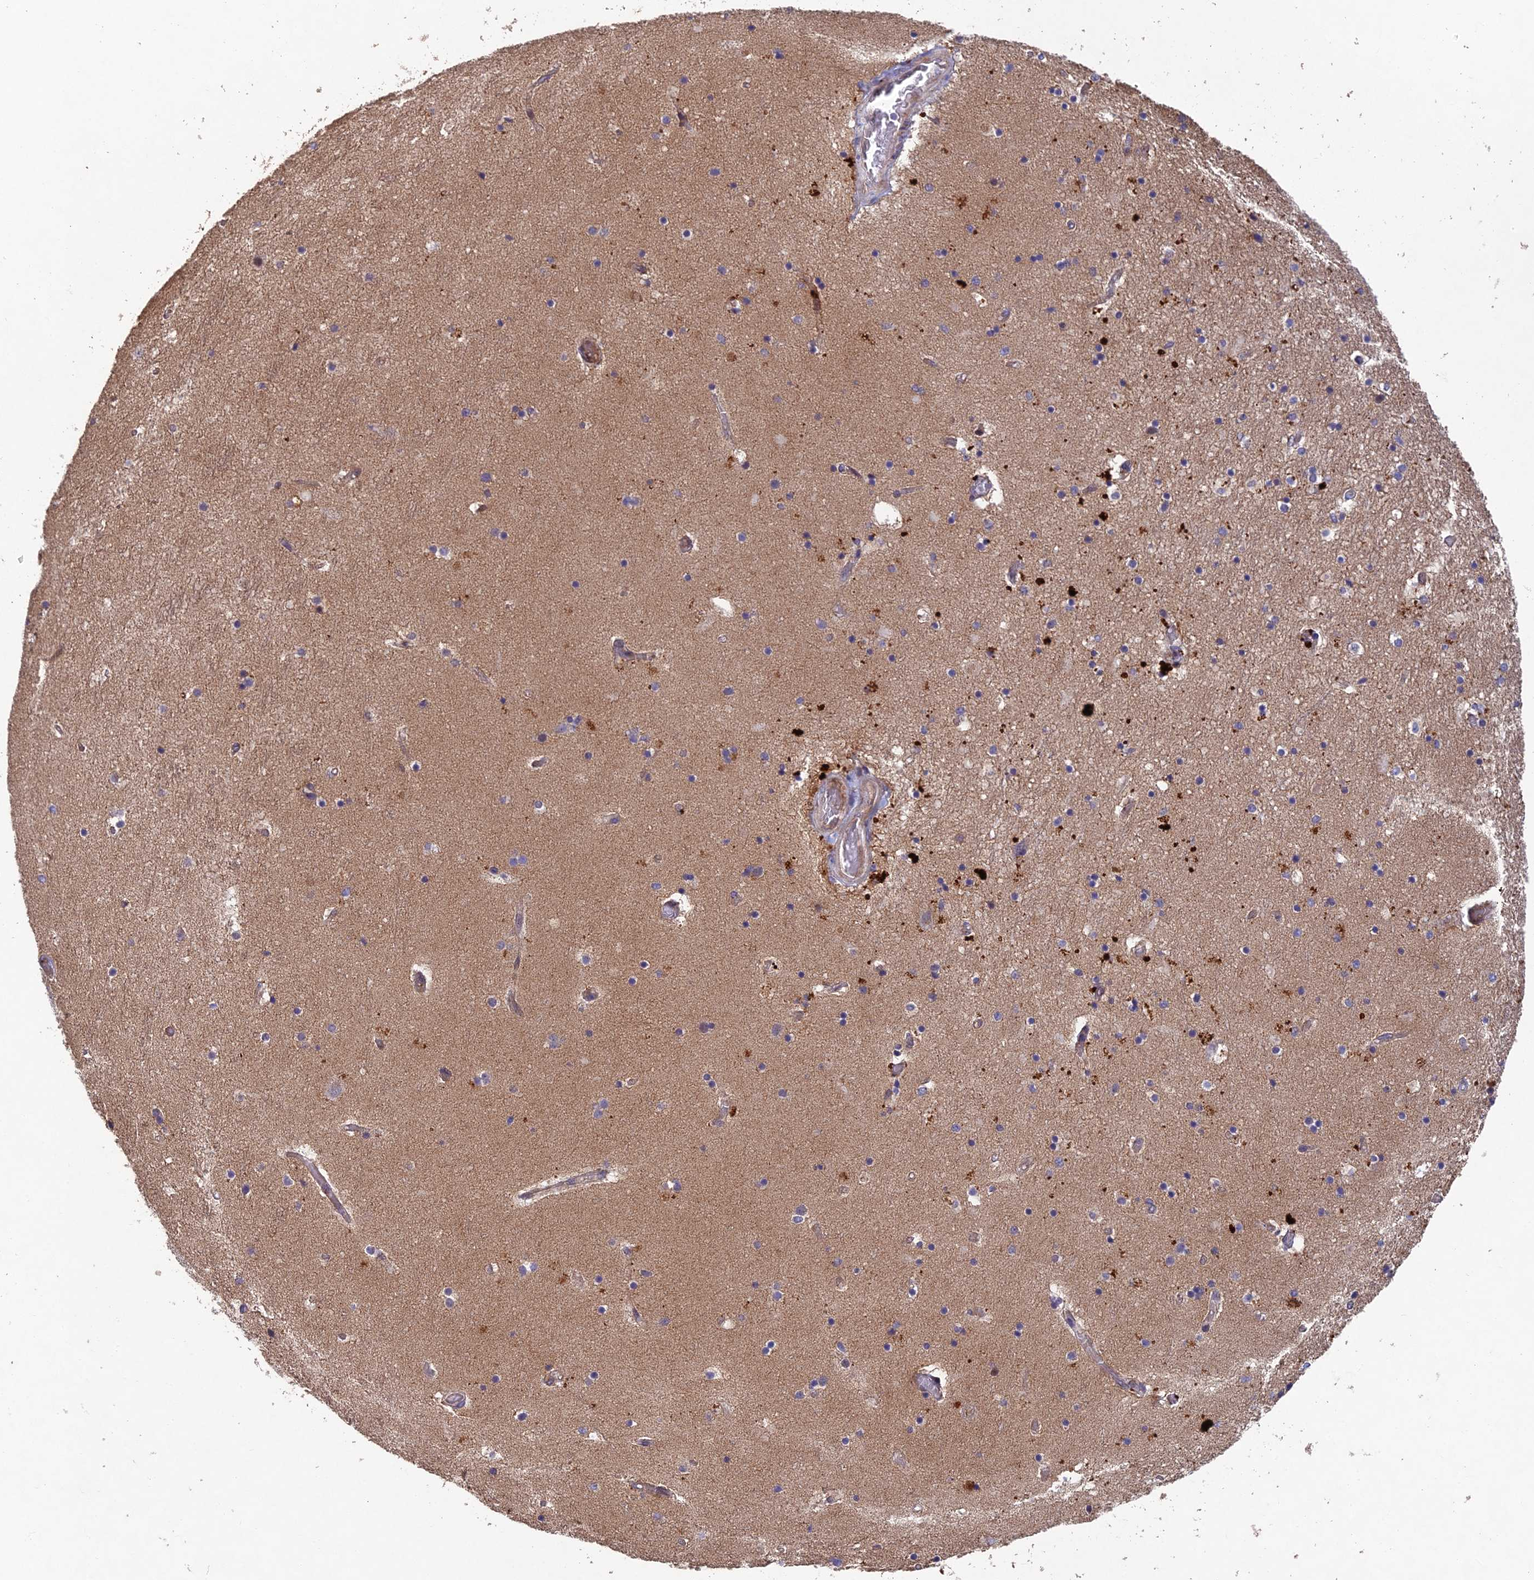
{"staining": {"intensity": "weak", "quantity": "<25%", "location": "cytoplasmic/membranous"}, "tissue": "hippocampus", "cell_type": "Glial cells", "image_type": "normal", "snomed": [{"axis": "morphology", "description": "Normal tissue, NOS"}, {"axis": "topography", "description": "Hippocampus"}], "caption": "Immunohistochemistry (IHC) micrograph of normal hippocampus: human hippocampus stained with DAB (3,3'-diaminobenzidine) exhibits no significant protein positivity in glial cells. (DAB (3,3'-diaminobenzidine) IHC, high magnification).", "gene": "NSMCE1", "patient": {"sex": "female", "age": 52}}